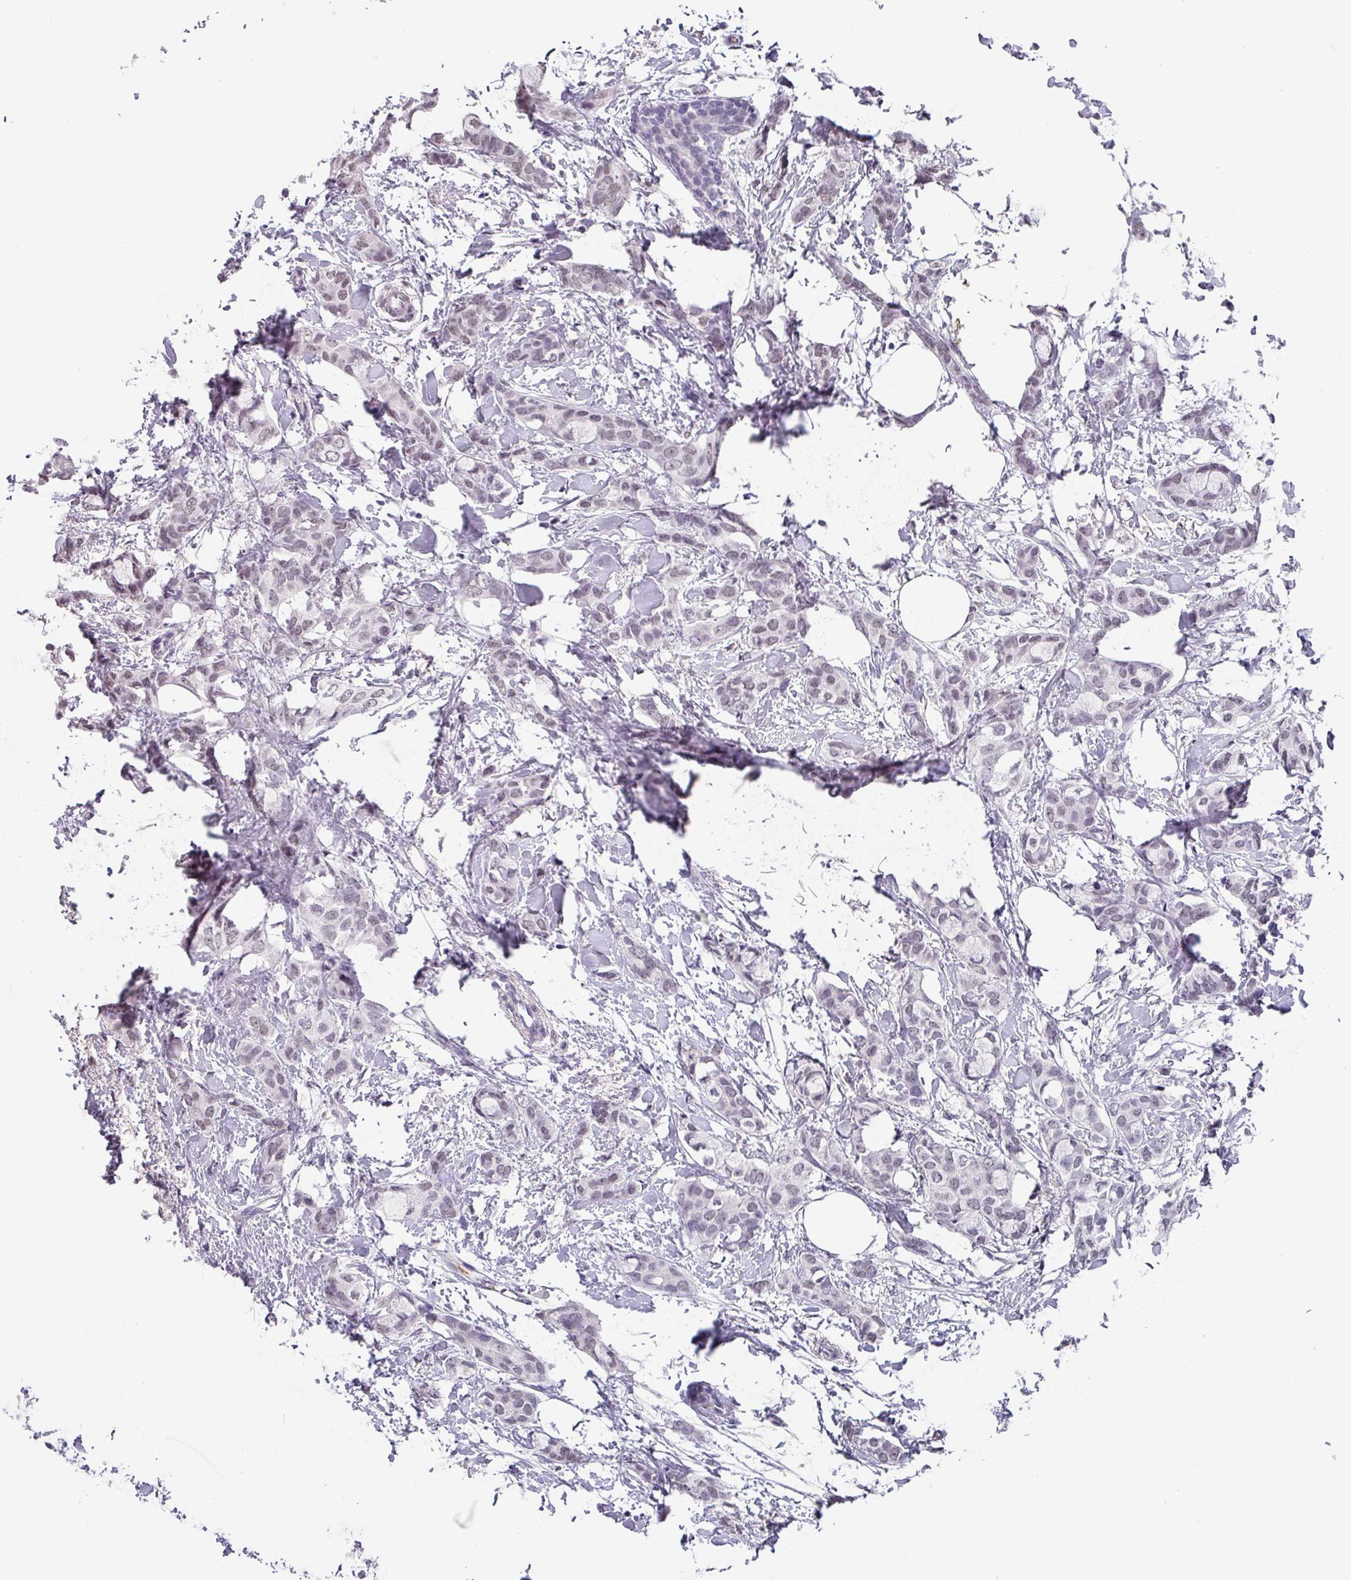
{"staining": {"intensity": "weak", "quantity": "25%-75%", "location": "nuclear"}, "tissue": "breast cancer", "cell_type": "Tumor cells", "image_type": "cancer", "snomed": [{"axis": "morphology", "description": "Duct carcinoma"}, {"axis": "topography", "description": "Breast"}], "caption": "Immunohistochemistry (IHC) of breast cancer (invasive ductal carcinoma) displays low levels of weak nuclear staining in about 25%-75% of tumor cells.", "gene": "C1QB", "patient": {"sex": "female", "age": 73}}